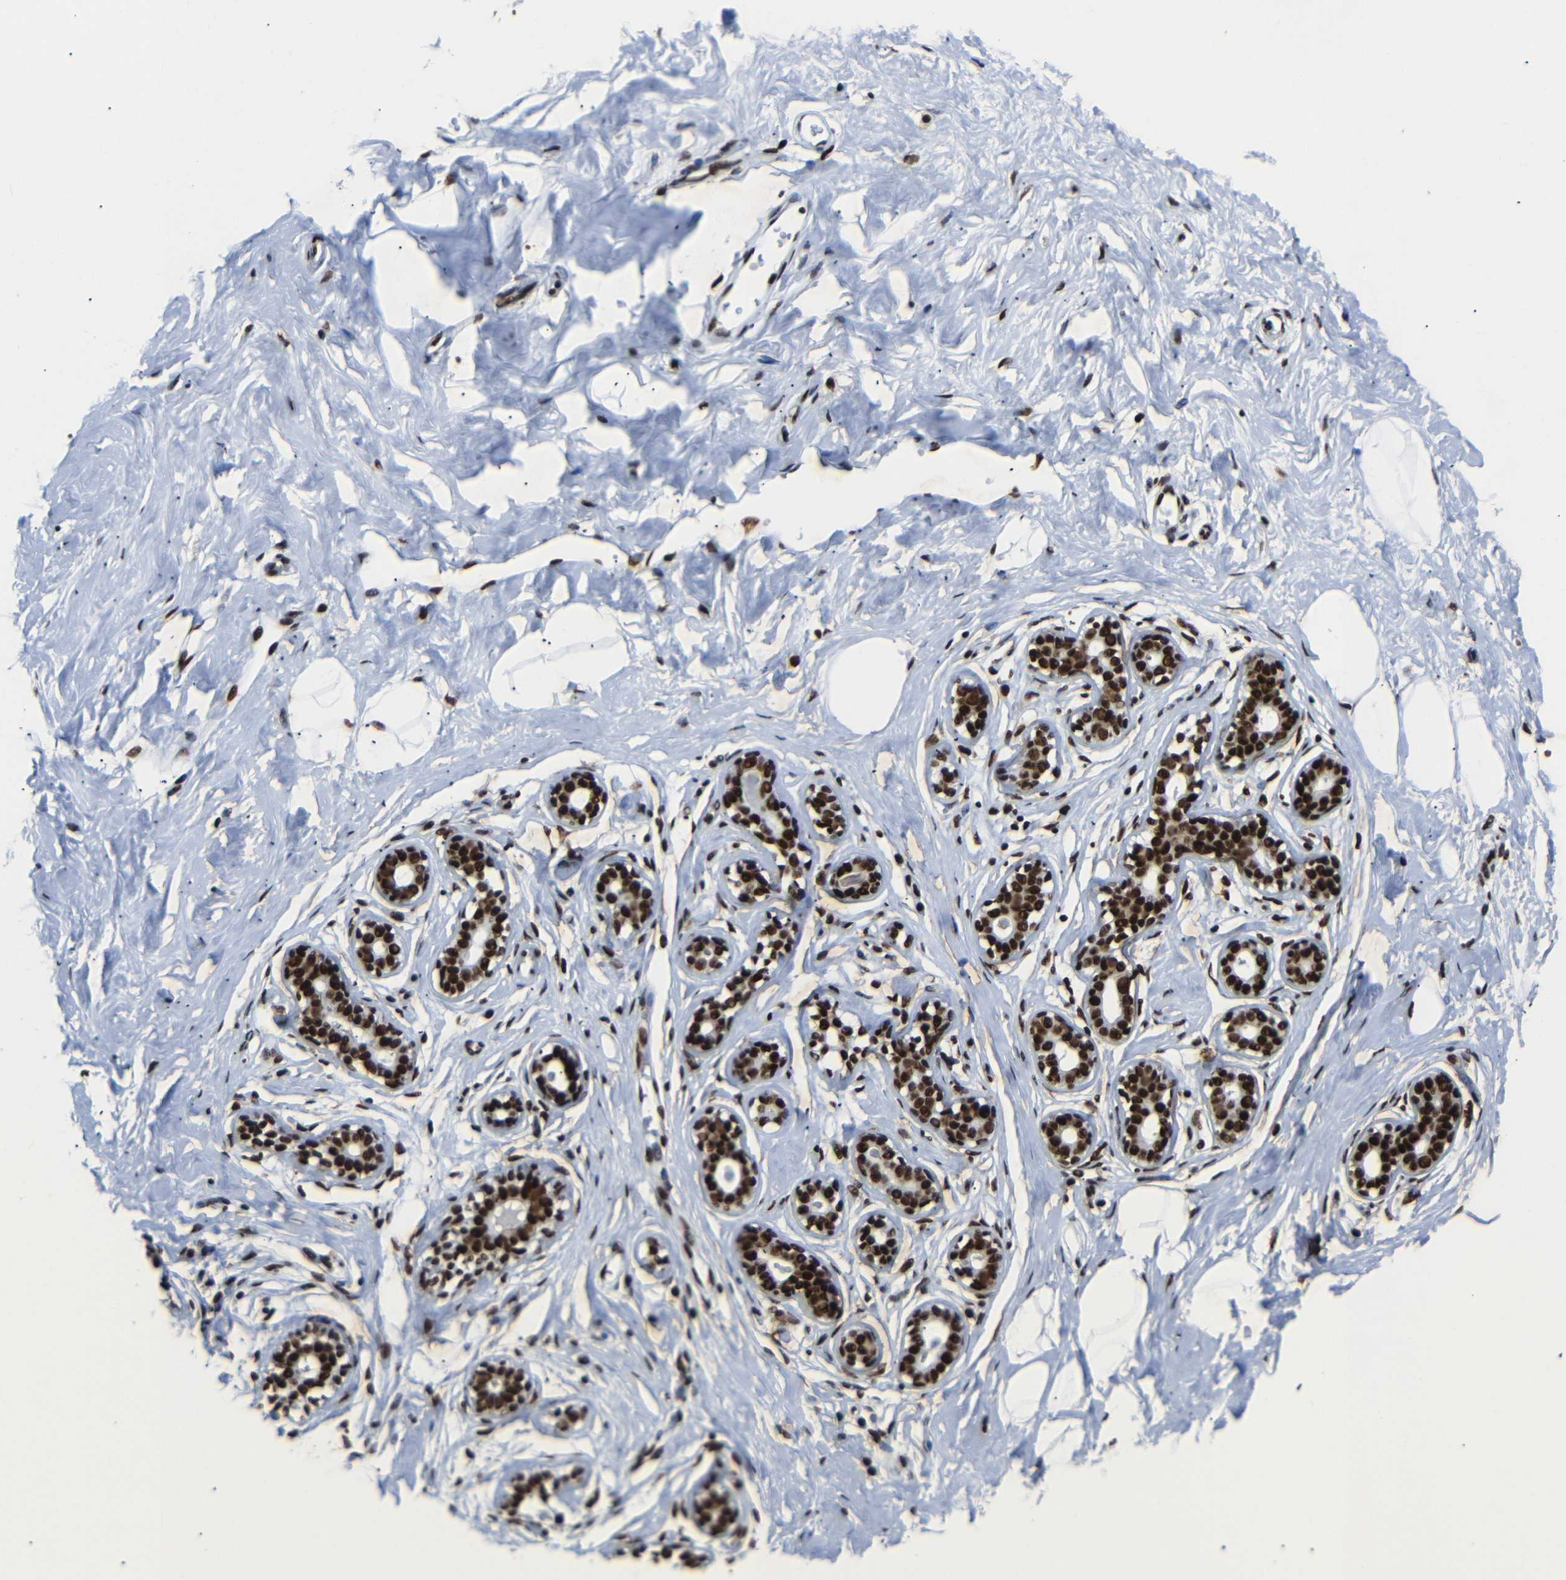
{"staining": {"intensity": "strong", "quantity": ">75%", "location": "nuclear"}, "tissue": "breast", "cell_type": "Adipocytes", "image_type": "normal", "snomed": [{"axis": "morphology", "description": "Normal tissue, NOS"}, {"axis": "topography", "description": "Breast"}], "caption": "Approximately >75% of adipocytes in benign human breast demonstrate strong nuclear protein positivity as visualized by brown immunohistochemical staining.", "gene": "SRSF1", "patient": {"sex": "female", "age": 23}}